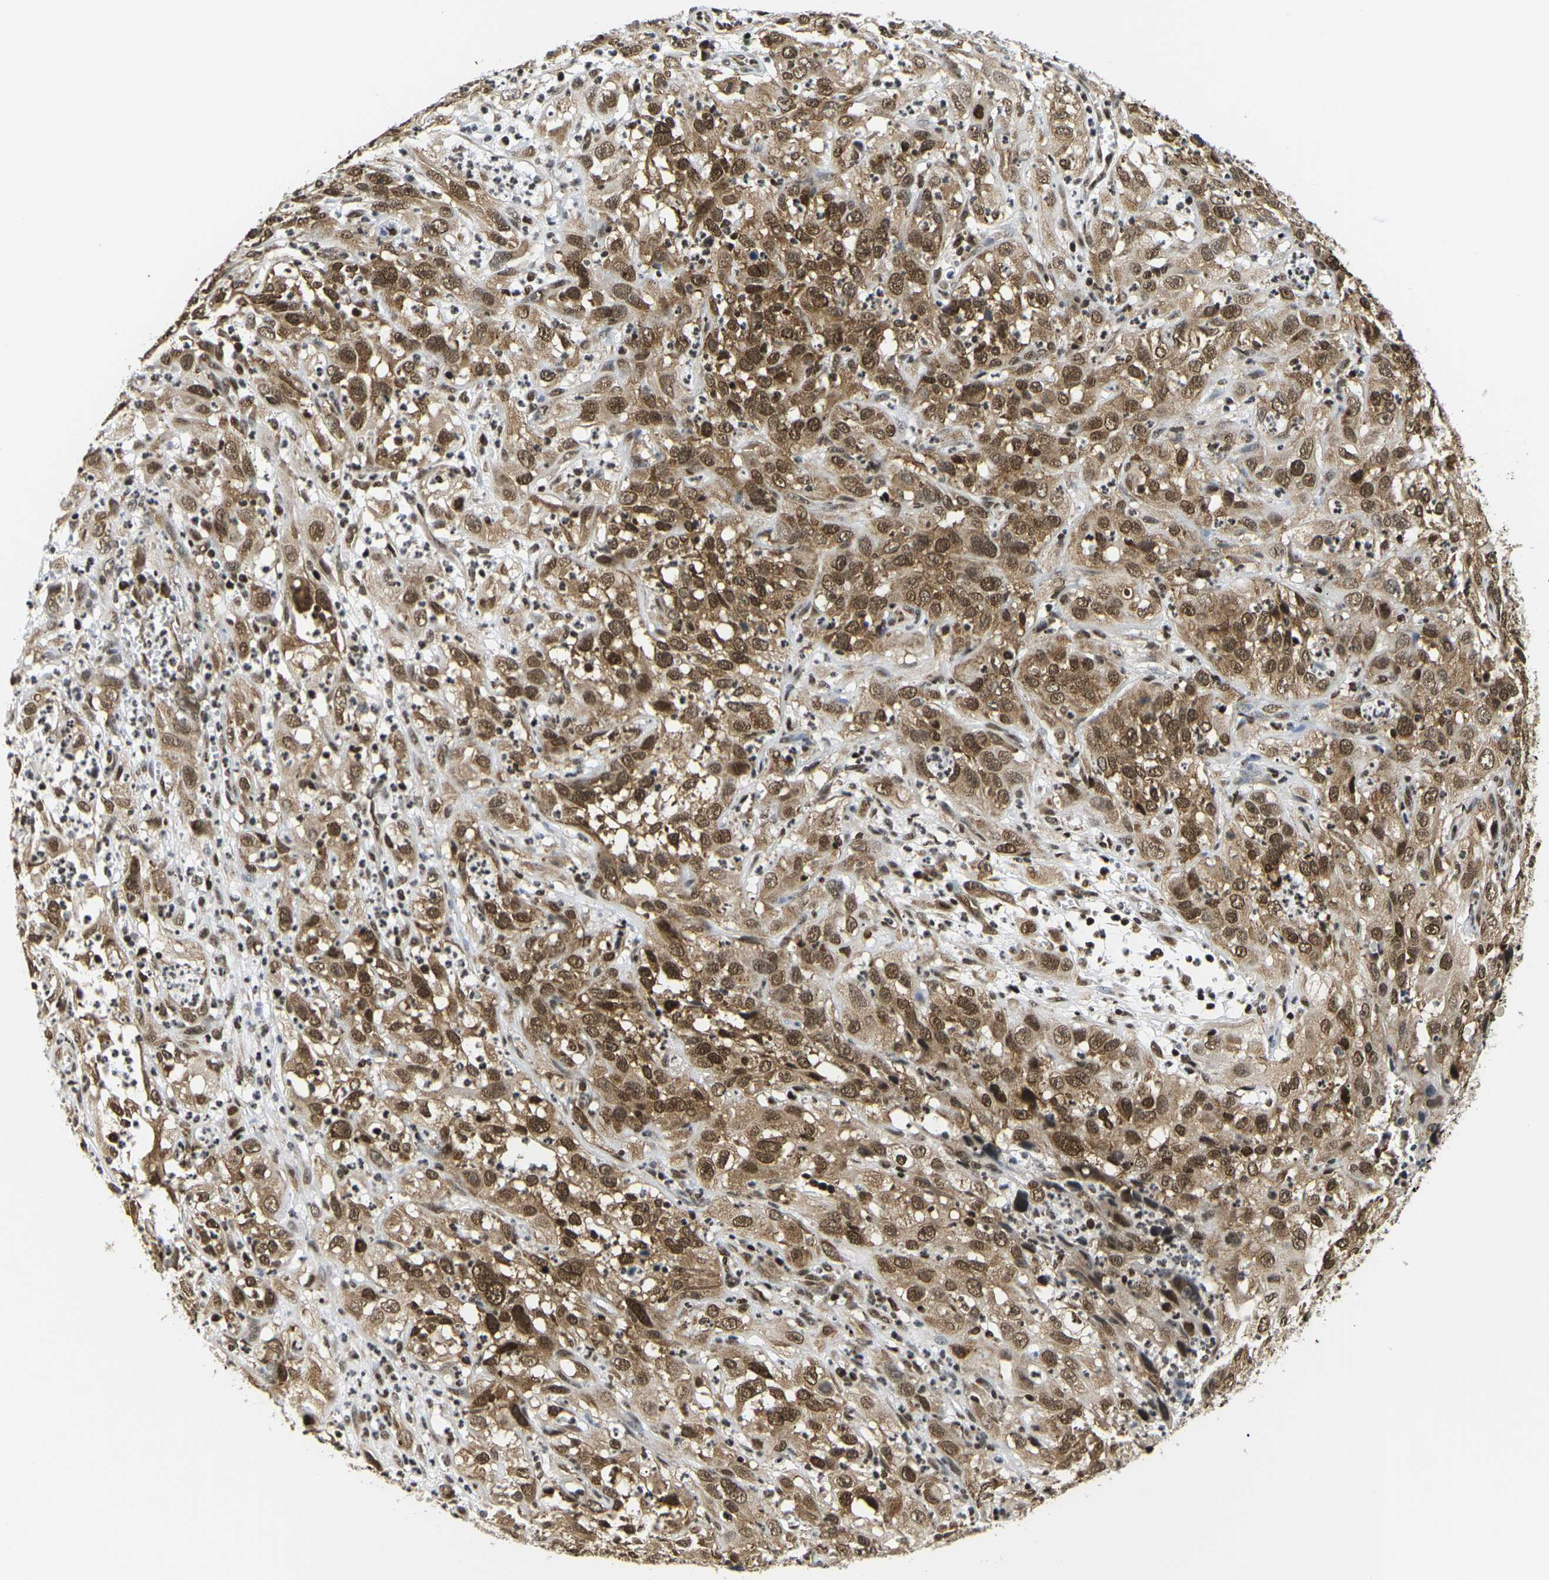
{"staining": {"intensity": "moderate", "quantity": ">75%", "location": "cytoplasmic/membranous,nuclear"}, "tissue": "cervical cancer", "cell_type": "Tumor cells", "image_type": "cancer", "snomed": [{"axis": "morphology", "description": "Squamous cell carcinoma, NOS"}, {"axis": "topography", "description": "Cervix"}], "caption": "Tumor cells display moderate cytoplasmic/membranous and nuclear expression in approximately >75% of cells in squamous cell carcinoma (cervical).", "gene": "CELF1", "patient": {"sex": "female", "age": 32}}